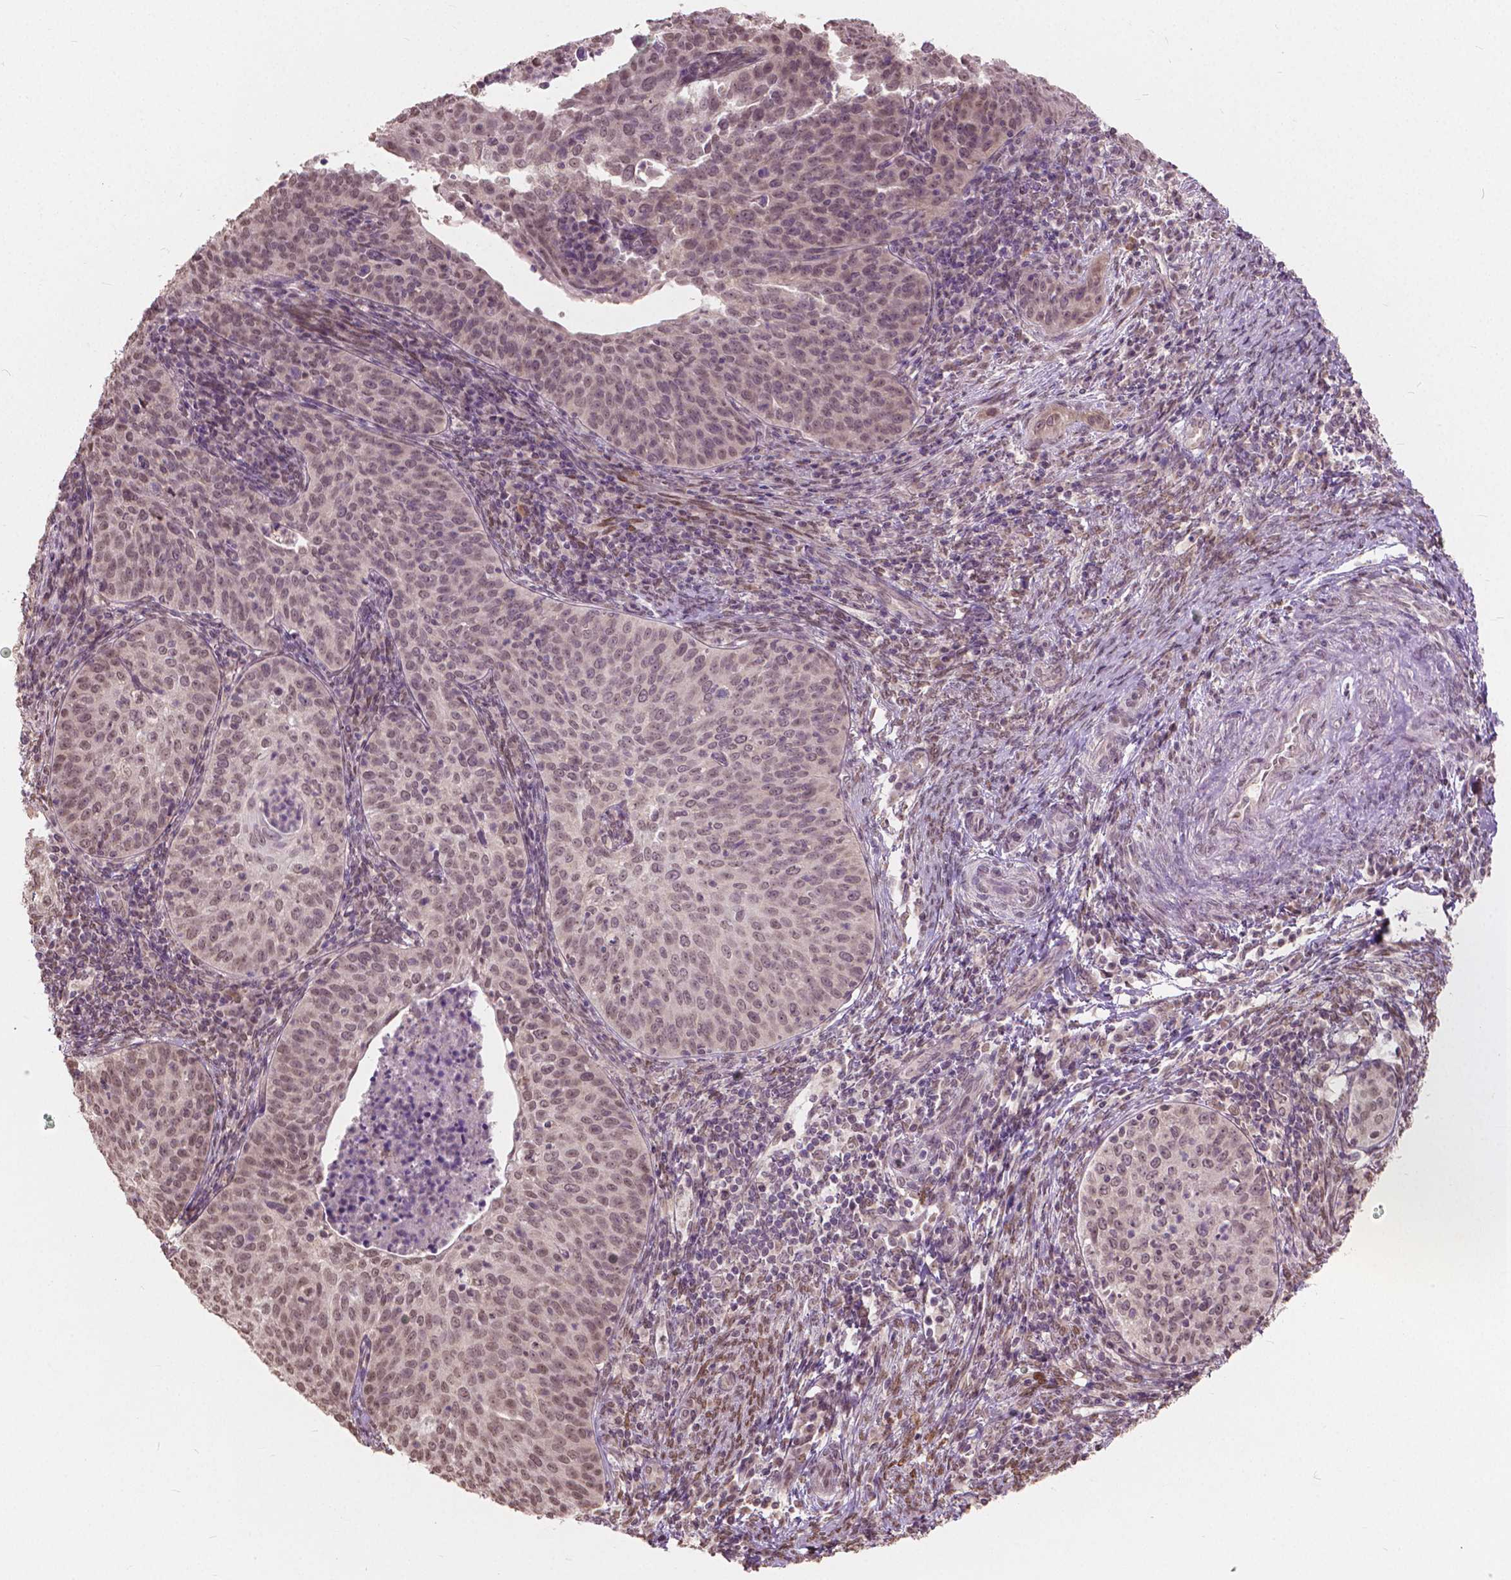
{"staining": {"intensity": "moderate", "quantity": ">75%", "location": "nuclear"}, "tissue": "cervical cancer", "cell_type": "Tumor cells", "image_type": "cancer", "snomed": [{"axis": "morphology", "description": "Squamous cell carcinoma, NOS"}, {"axis": "topography", "description": "Cervix"}], "caption": "Immunohistochemistry (IHC) staining of cervical cancer, which shows medium levels of moderate nuclear positivity in about >75% of tumor cells indicating moderate nuclear protein staining. The staining was performed using DAB (brown) for protein detection and nuclei were counterstained in hematoxylin (blue).", "gene": "HOXA10", "patient": {"sex": "female", "age": 30}}